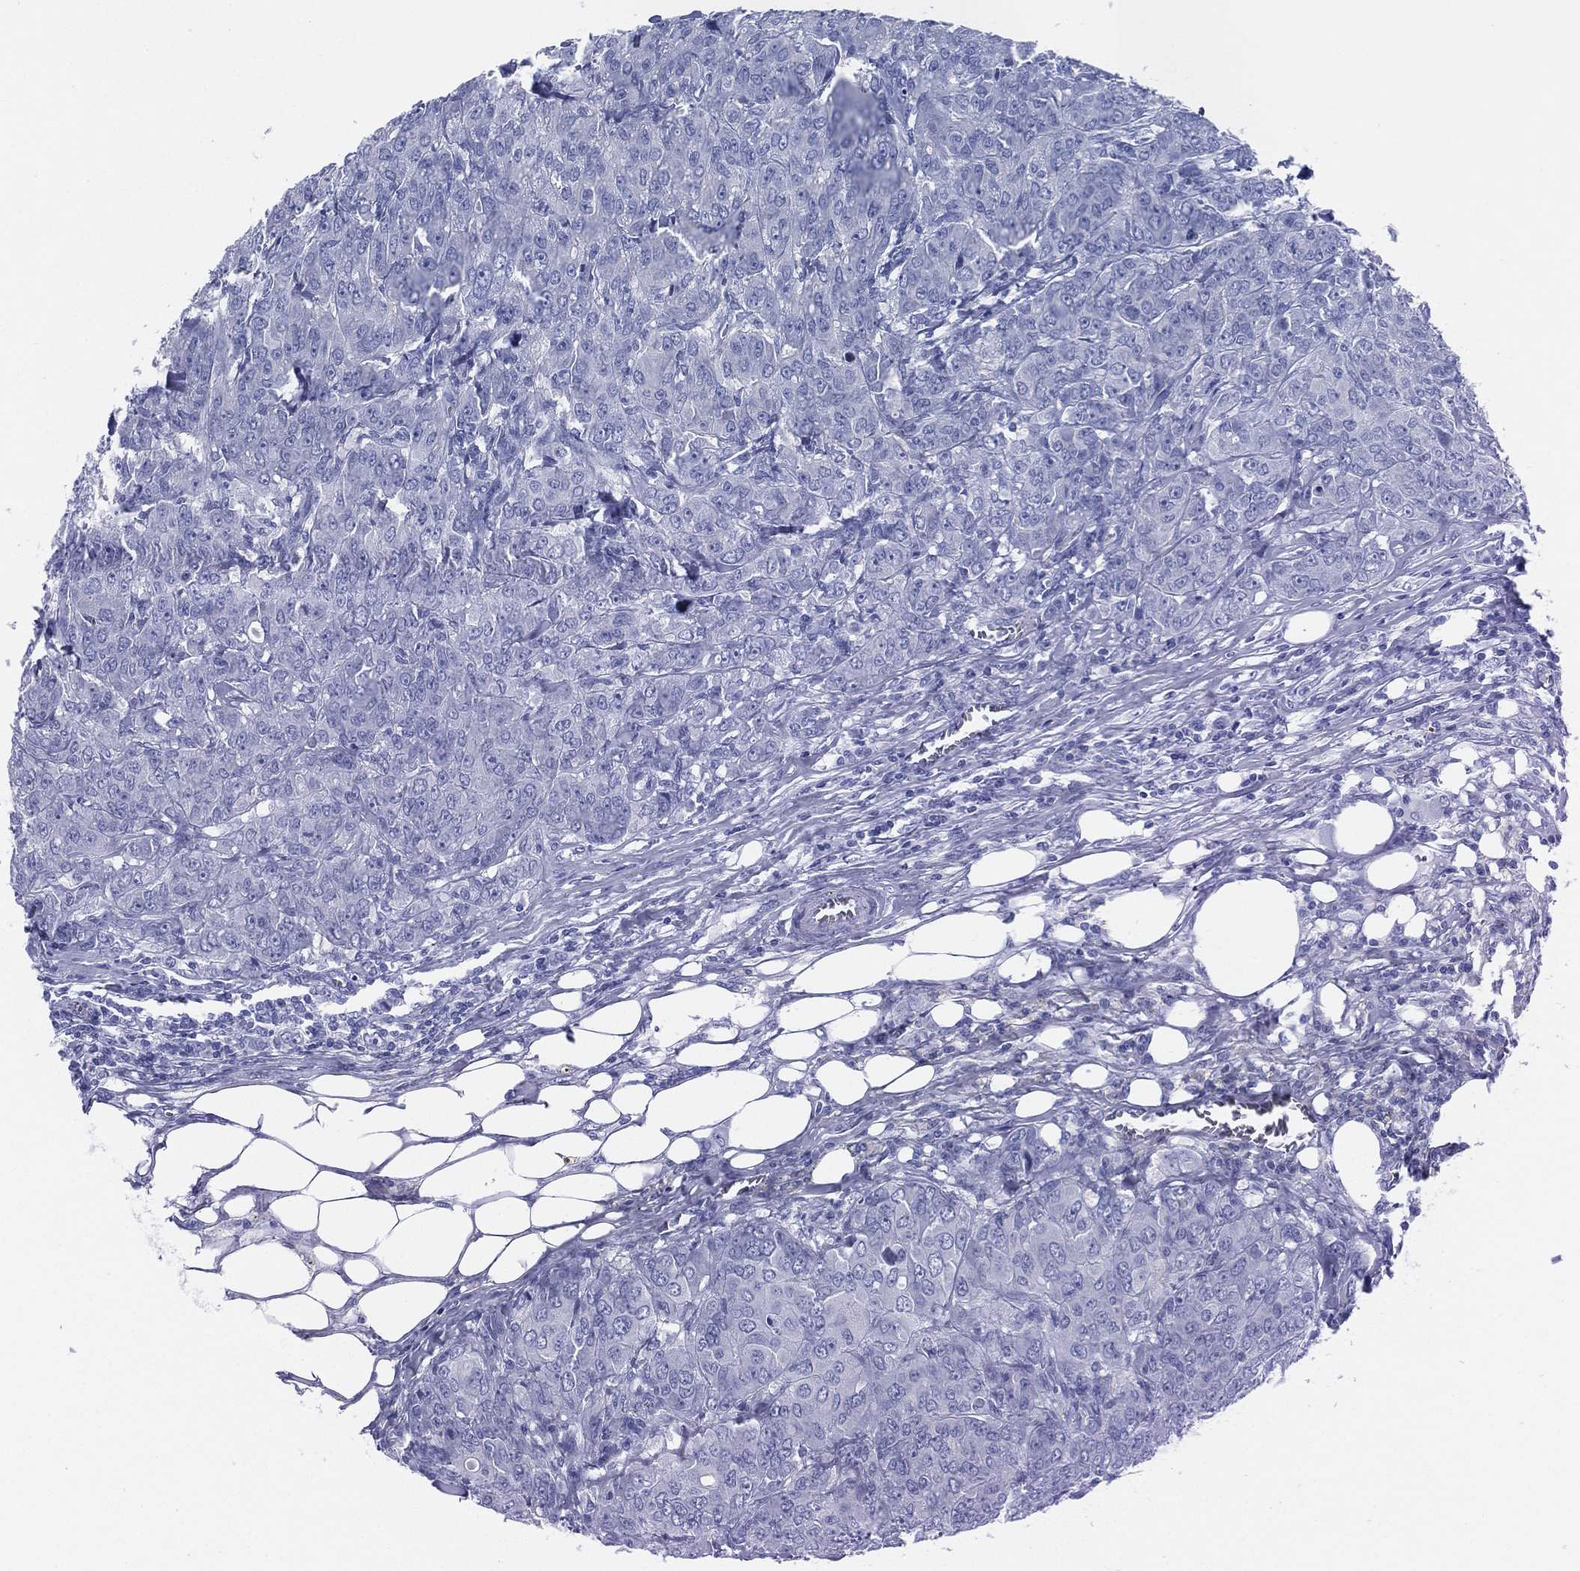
{"staining": {"intensity": "negative", "quantity": "none", "location": "none"}, "tissue": "breast cancer", "cell_type": "Tumor cells", "image_type": "cancer", "snomed": [{"axis": "morphology", "description": "Duct carcinoma"}, {"axis": "topography", "description": "Breast"}], "caption": "High magnification brightfield microscopy of infiltrating ductal carcinoma (breast) stained with DAB (3,3'-diaminobenzidine) (brown) and counterstained with hematoxylin (blue): tumor cells show no significant staining.", "gene": "TMEM252", "patient": {"sex": "female", "age": 43}}